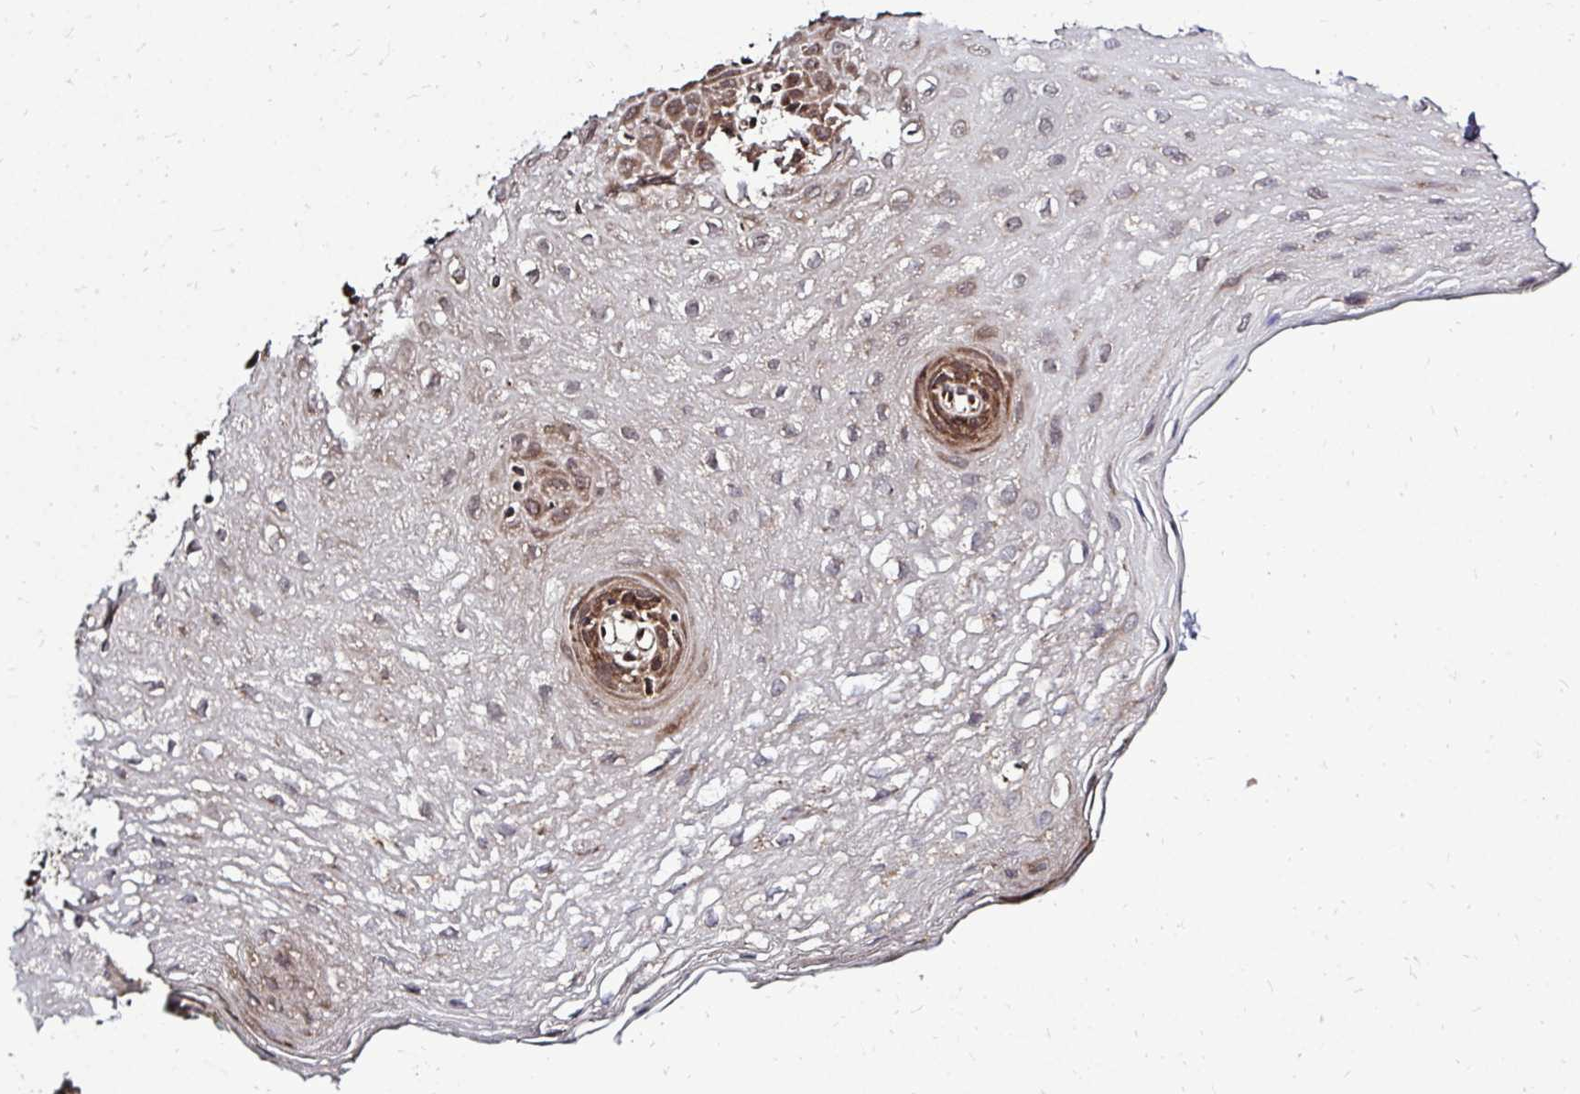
{"staining": {"intensity": "moderate", "quantity": "25%-75%", "location": "cytoplasmic/membranous"}, "tissue": "esophagus", "cell_type": "Squamous epithelial cells", "image_type": "normal", "snomed": [{"axis": "morphology", "description": "Normal tissue, NOS"}, {"axis": "topography", "description": "Esophagus"}], "caption": "DAB immunohistochemical staining of unremarkable esophagus demonstrates moderate cytoplasmic/membranous protein positivity in approximately 25%-75% of squamous epithelial cells.", "gene": "FMR1", "patient": {"sex": "female", "age": 81}}